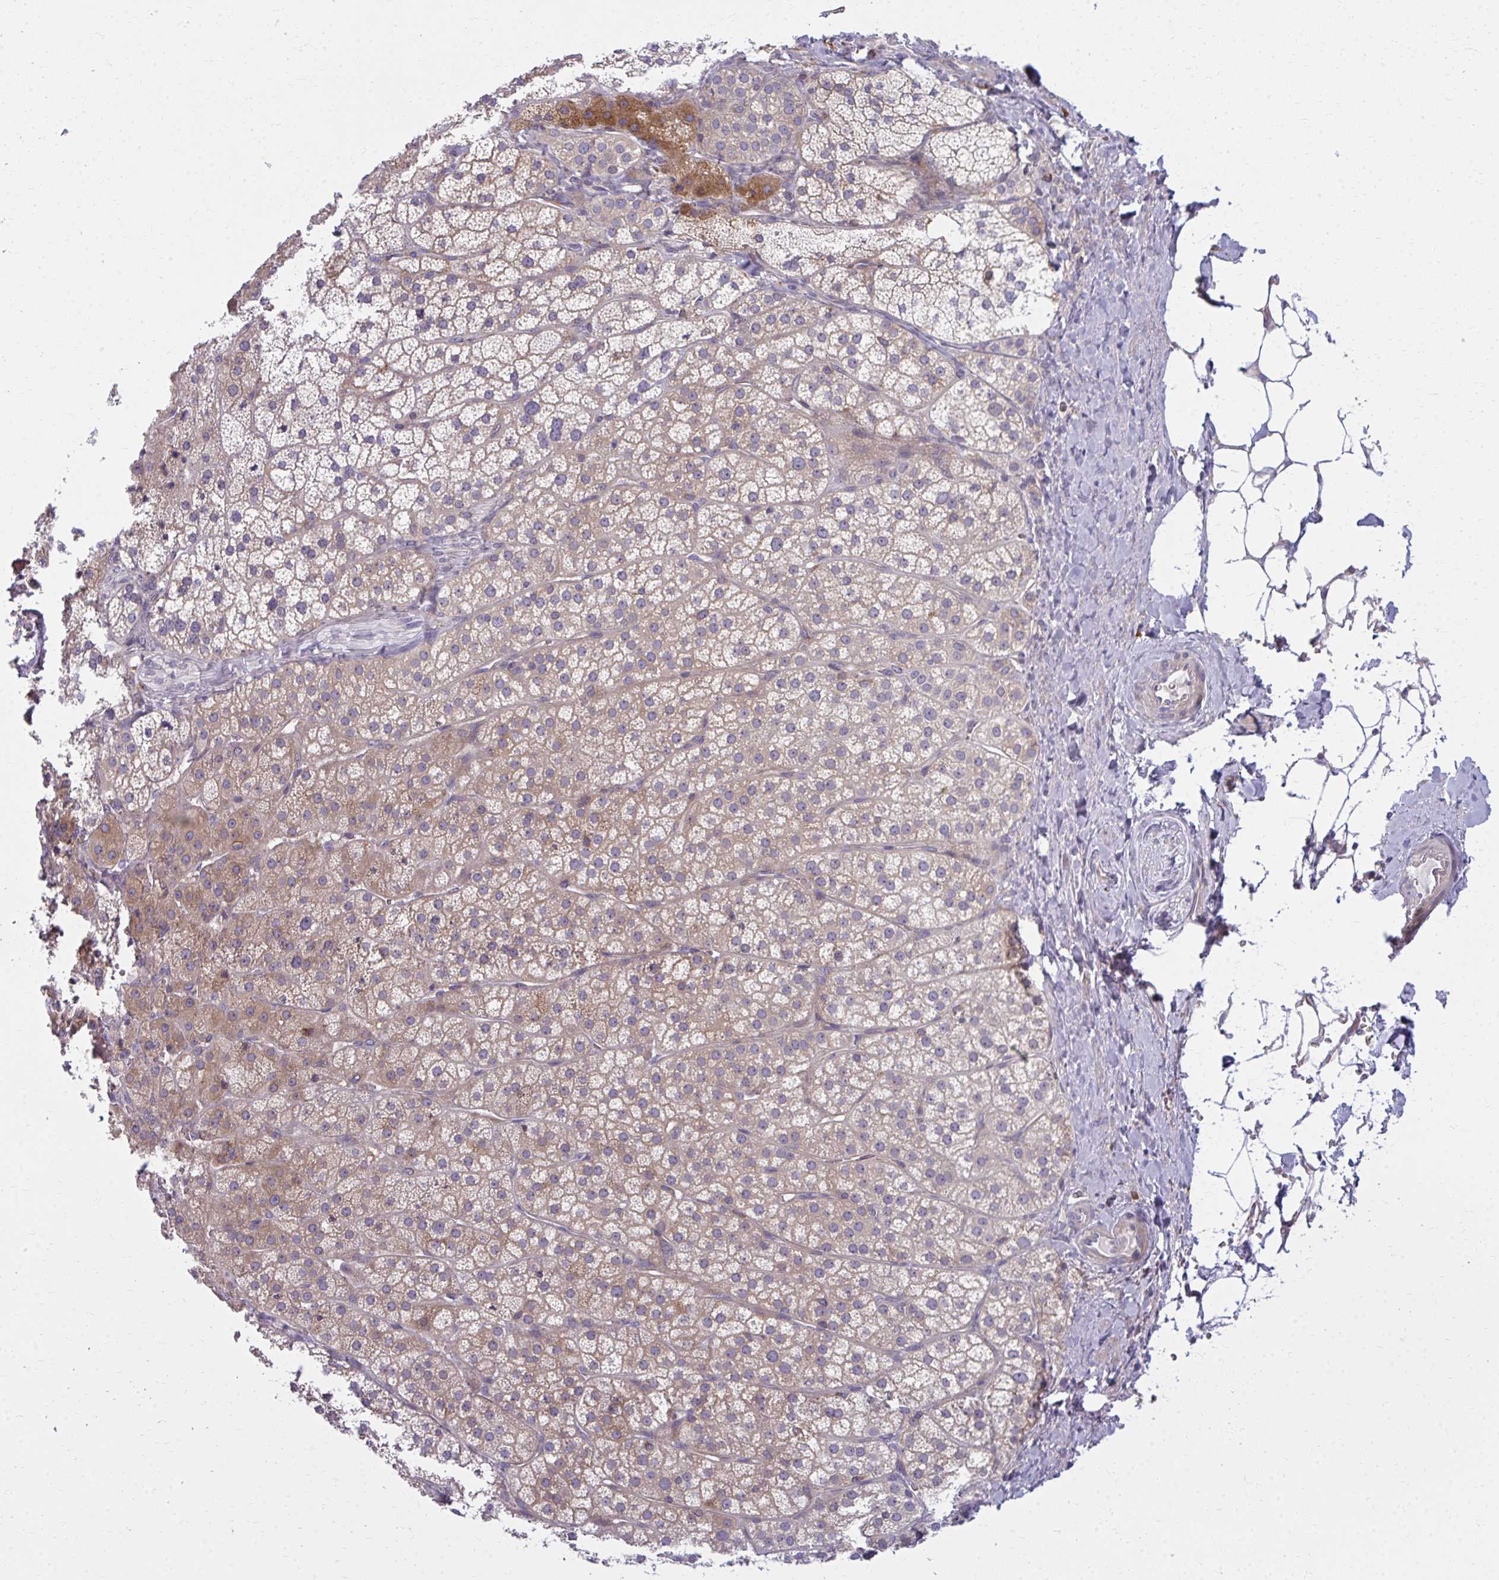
{"staining": {"intensity": "weak", "quantity": "25%-75%", "location": "cytoplasmic/membranous"}, "tissue": "adrenal gland", "cell_type": "Glandular cells", "image_type": "normal", "snomed": [{"axis": "morphology", "description": "Normal tissue, NOS"}, {"axis": "topography", "description": "Adrenal gland"}], "caption": "This is an image of IHC staining of benign adrenal gland, which shows weak staining in the cytoplasmic/membranous of glandular cells.", "gene": "CEMP1", "patient": {"sex": "male", "age": 53}}